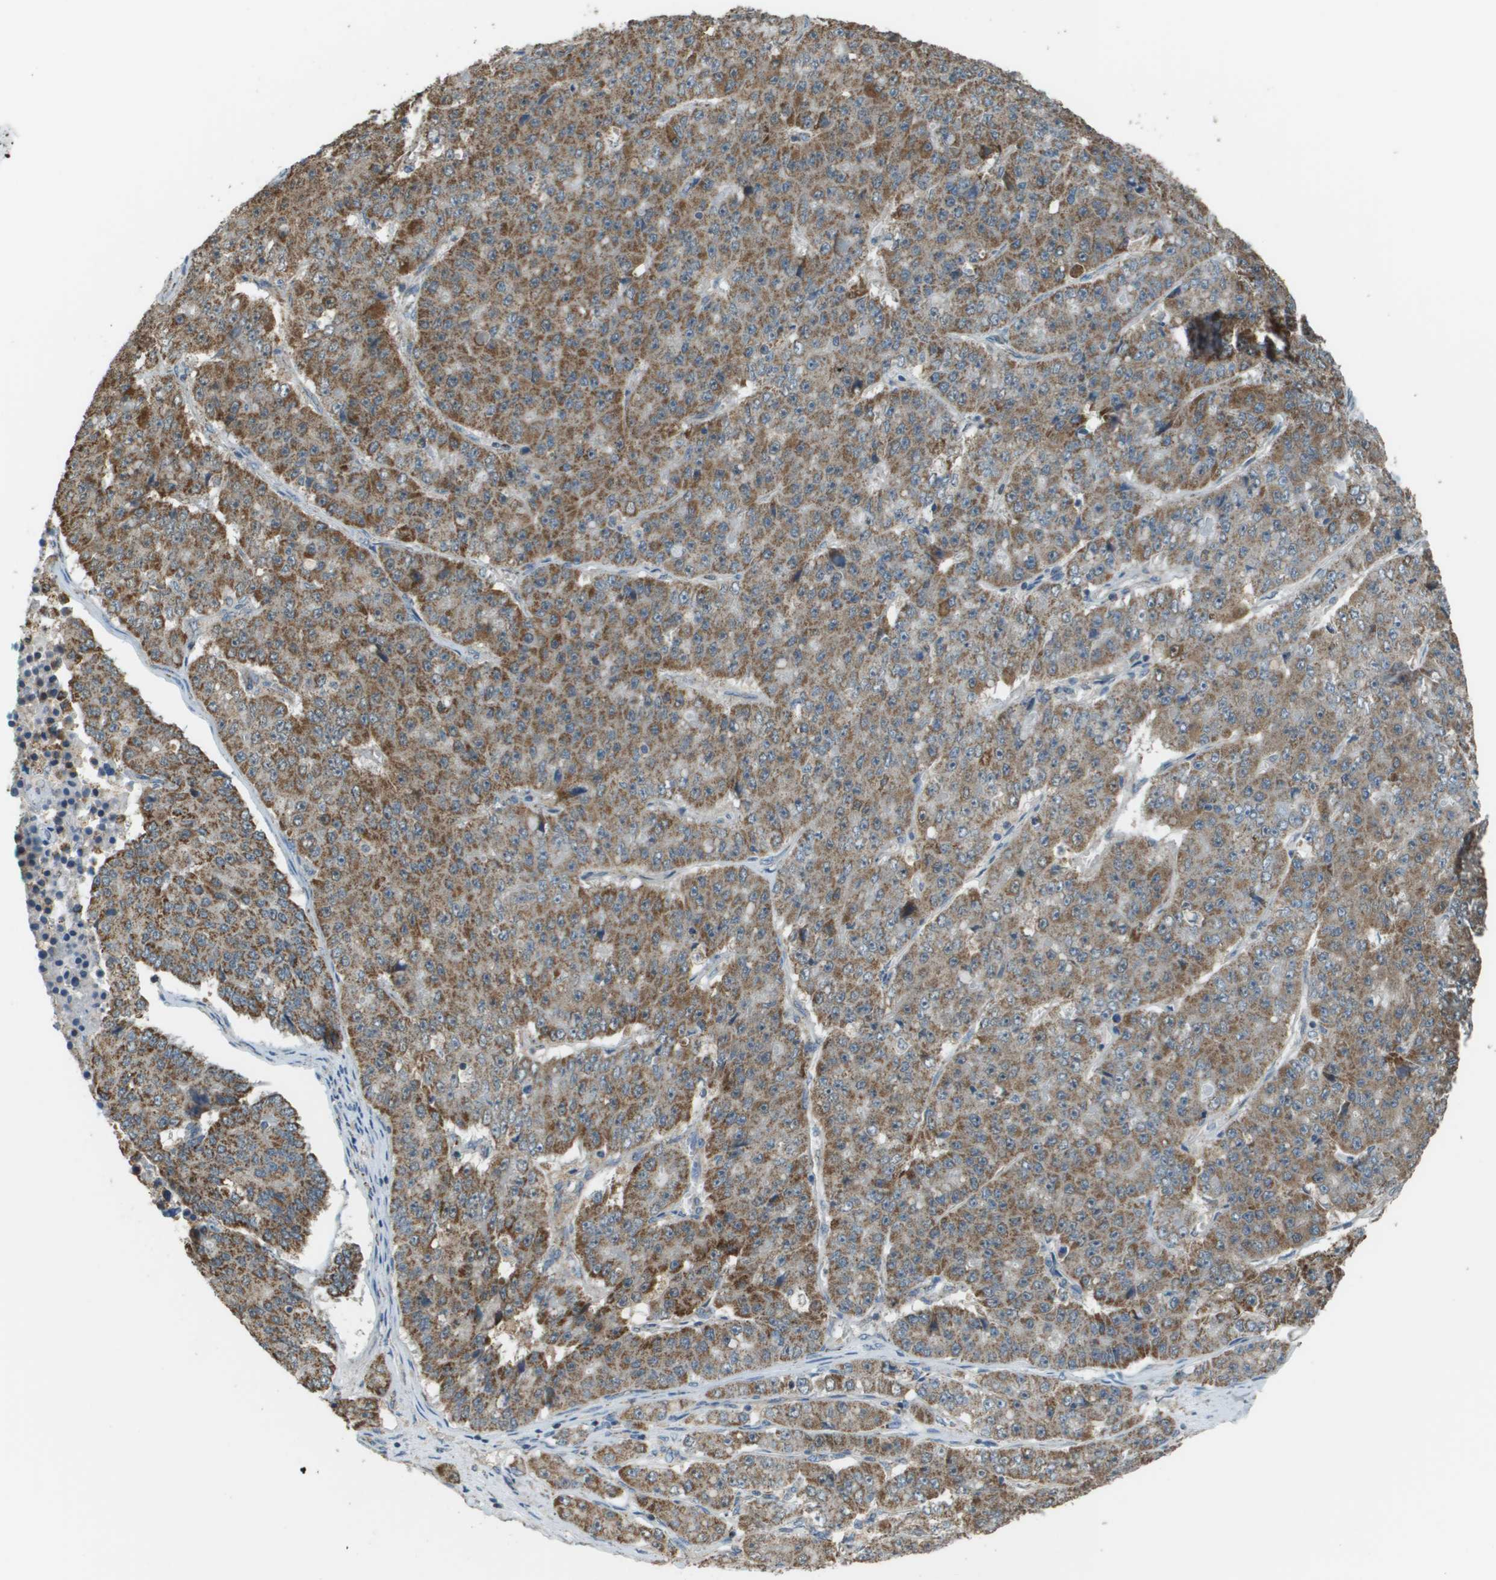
{"staining": {"intensity": "strong", "quantity": ">75%", "location": "cytoplasmic/membranous"}, "tissue": "pancreatic cancer", "cell_type": "Tumor cells", "image_type": "cancer", "snomed": [{"axis": "morphology", "description": "Adenocarcinoma, NOS"}, {"axis": "topography", "description": "Pancreas"}], "caption": "DAB immunohistochemical staining of pancreatic cancer exhibits strong cytoplasmic/membranous protein positivity in approximately >75% of tumor cells.", "gene": "FH", "patient": {"sex": "male", "age": 50}}